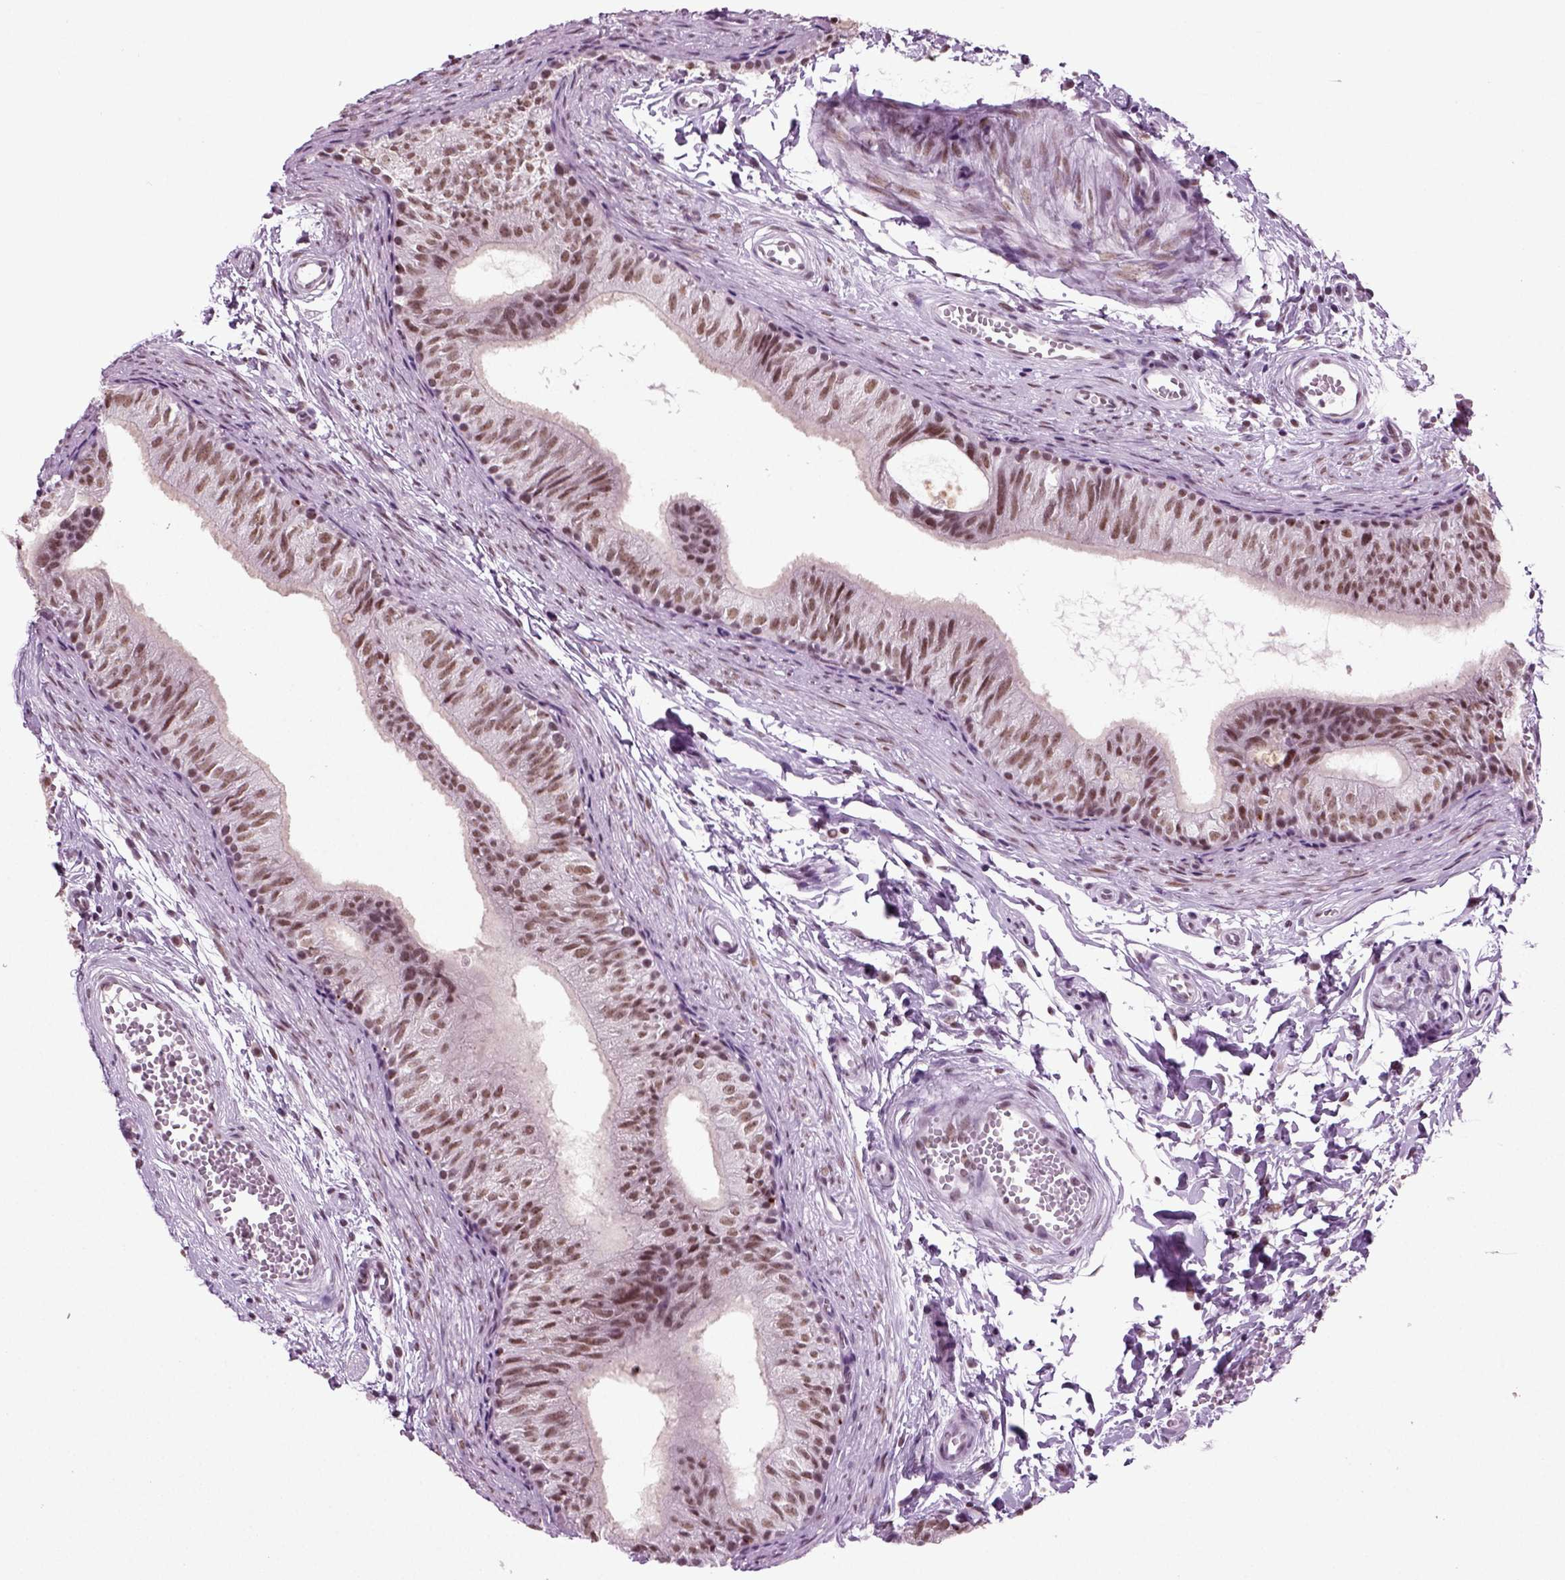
{"staining": {"intensity": "moderate", "quantity": ">75%", "location": "nuclear"}, "tissue": "epididymis", "cell_type": "Glandular cells", "image_type": "normal", "snomed": [{"axis": "morphology", "description": "Normal tissue, NOS"}, {"axis": "topography", "description": "Epididymis"}], "caption": "Immunohistochemical staining of unremarkable epididymis exhibits >75% levels of moderate nuclear protein positivity in approximately >75% of glandular cells.", "gene": "RCOR3", "patient": {"sex": "male", "age": 22}}